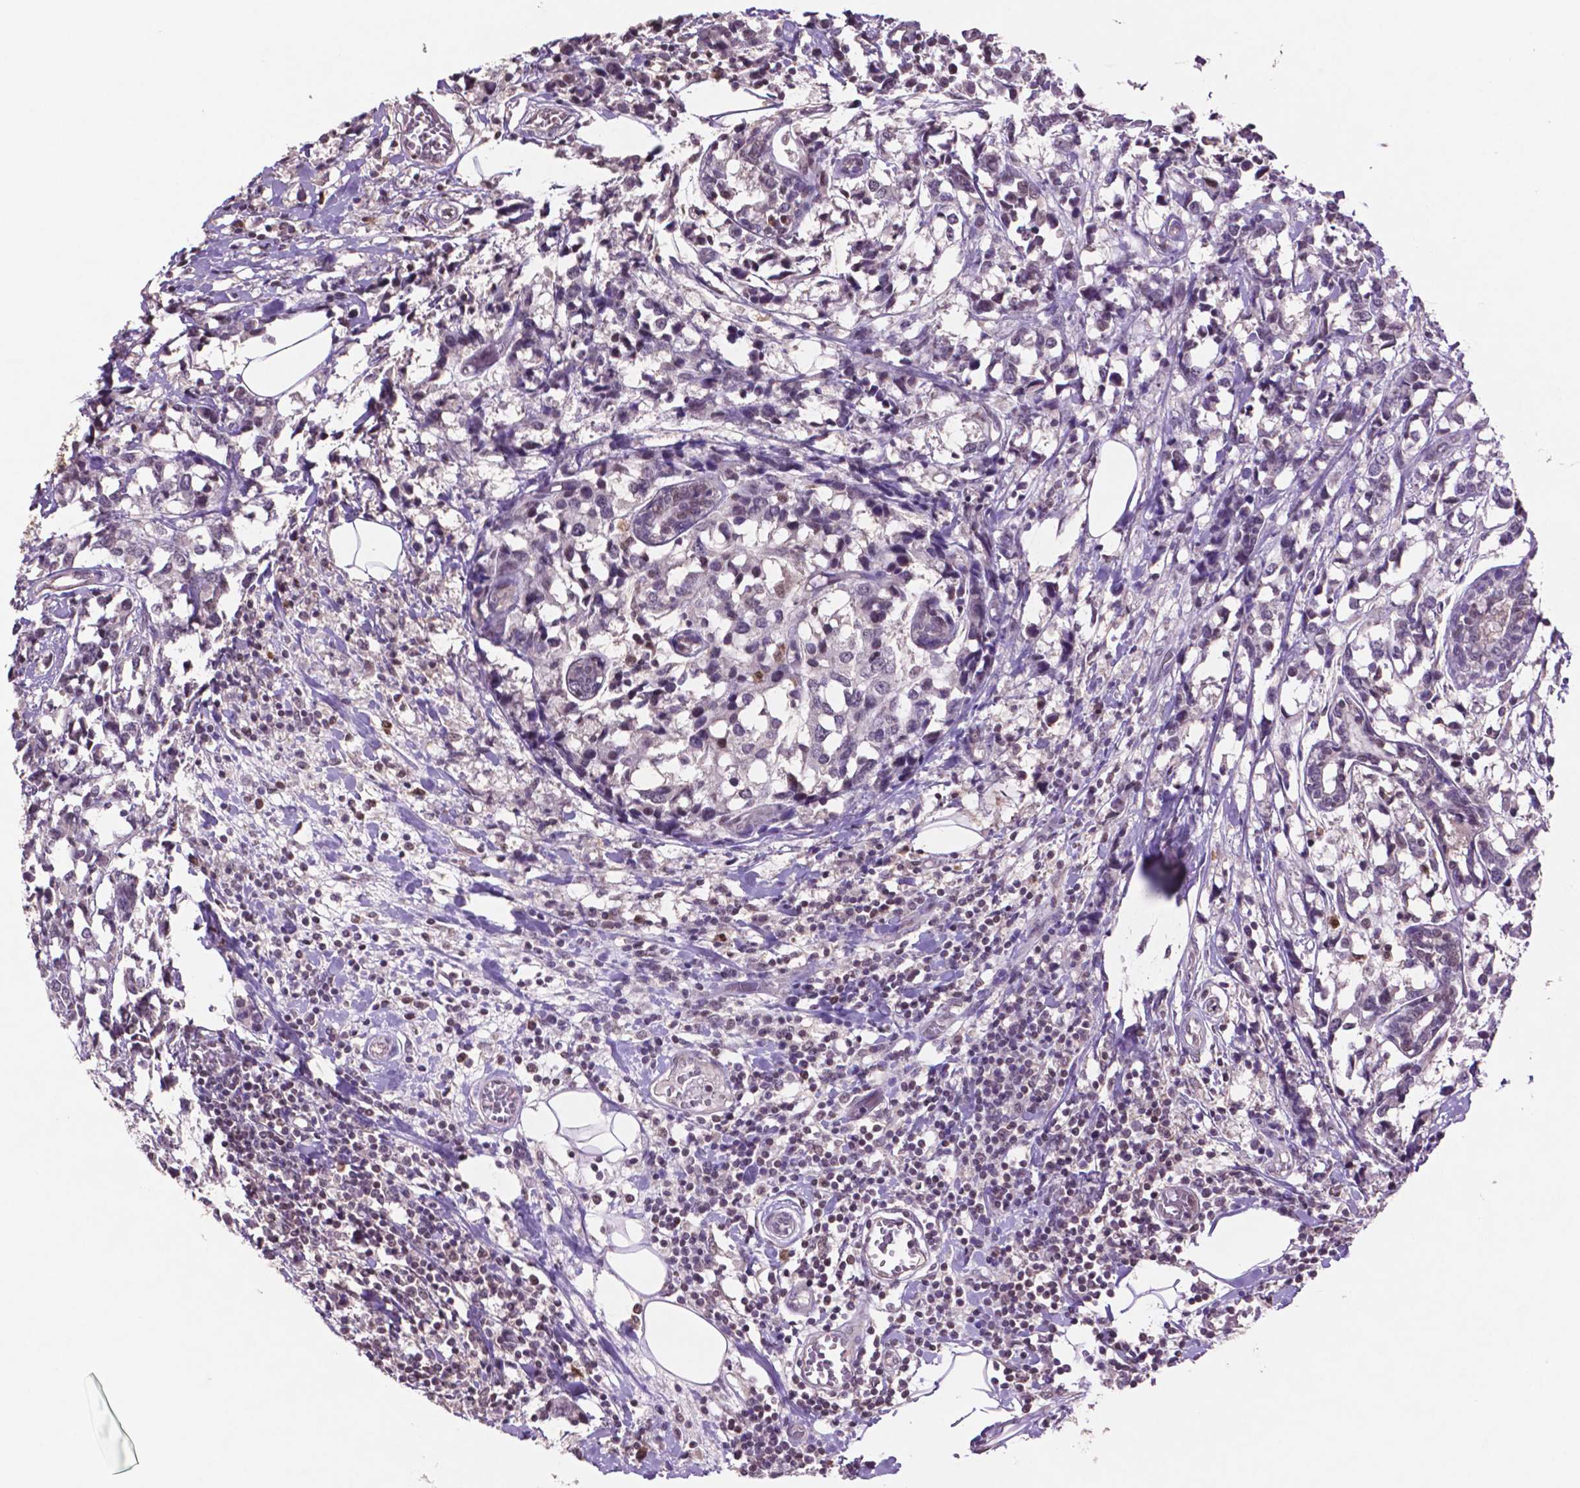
{"staining": {"intensity": "negative", "quantity": "none", "location": "none"}, "tissue": "breast cancer", "cell_type": "Tumor cells", "image_type": "cancer", "snomed": [{"axis": "morphology", "description": "Lobular carcinoma"}, {"axis": "topography", "description": "Breast"}], "caption": "Breast cancer was stained to show a protein in brown. There is no significant expression in tumor cells. The staining is performed using DAB brown chromogen with nuclei counter-stained in using hematoxylin.", "gene": "GLRX", "patient": {"sex": "female", "age": 59}}